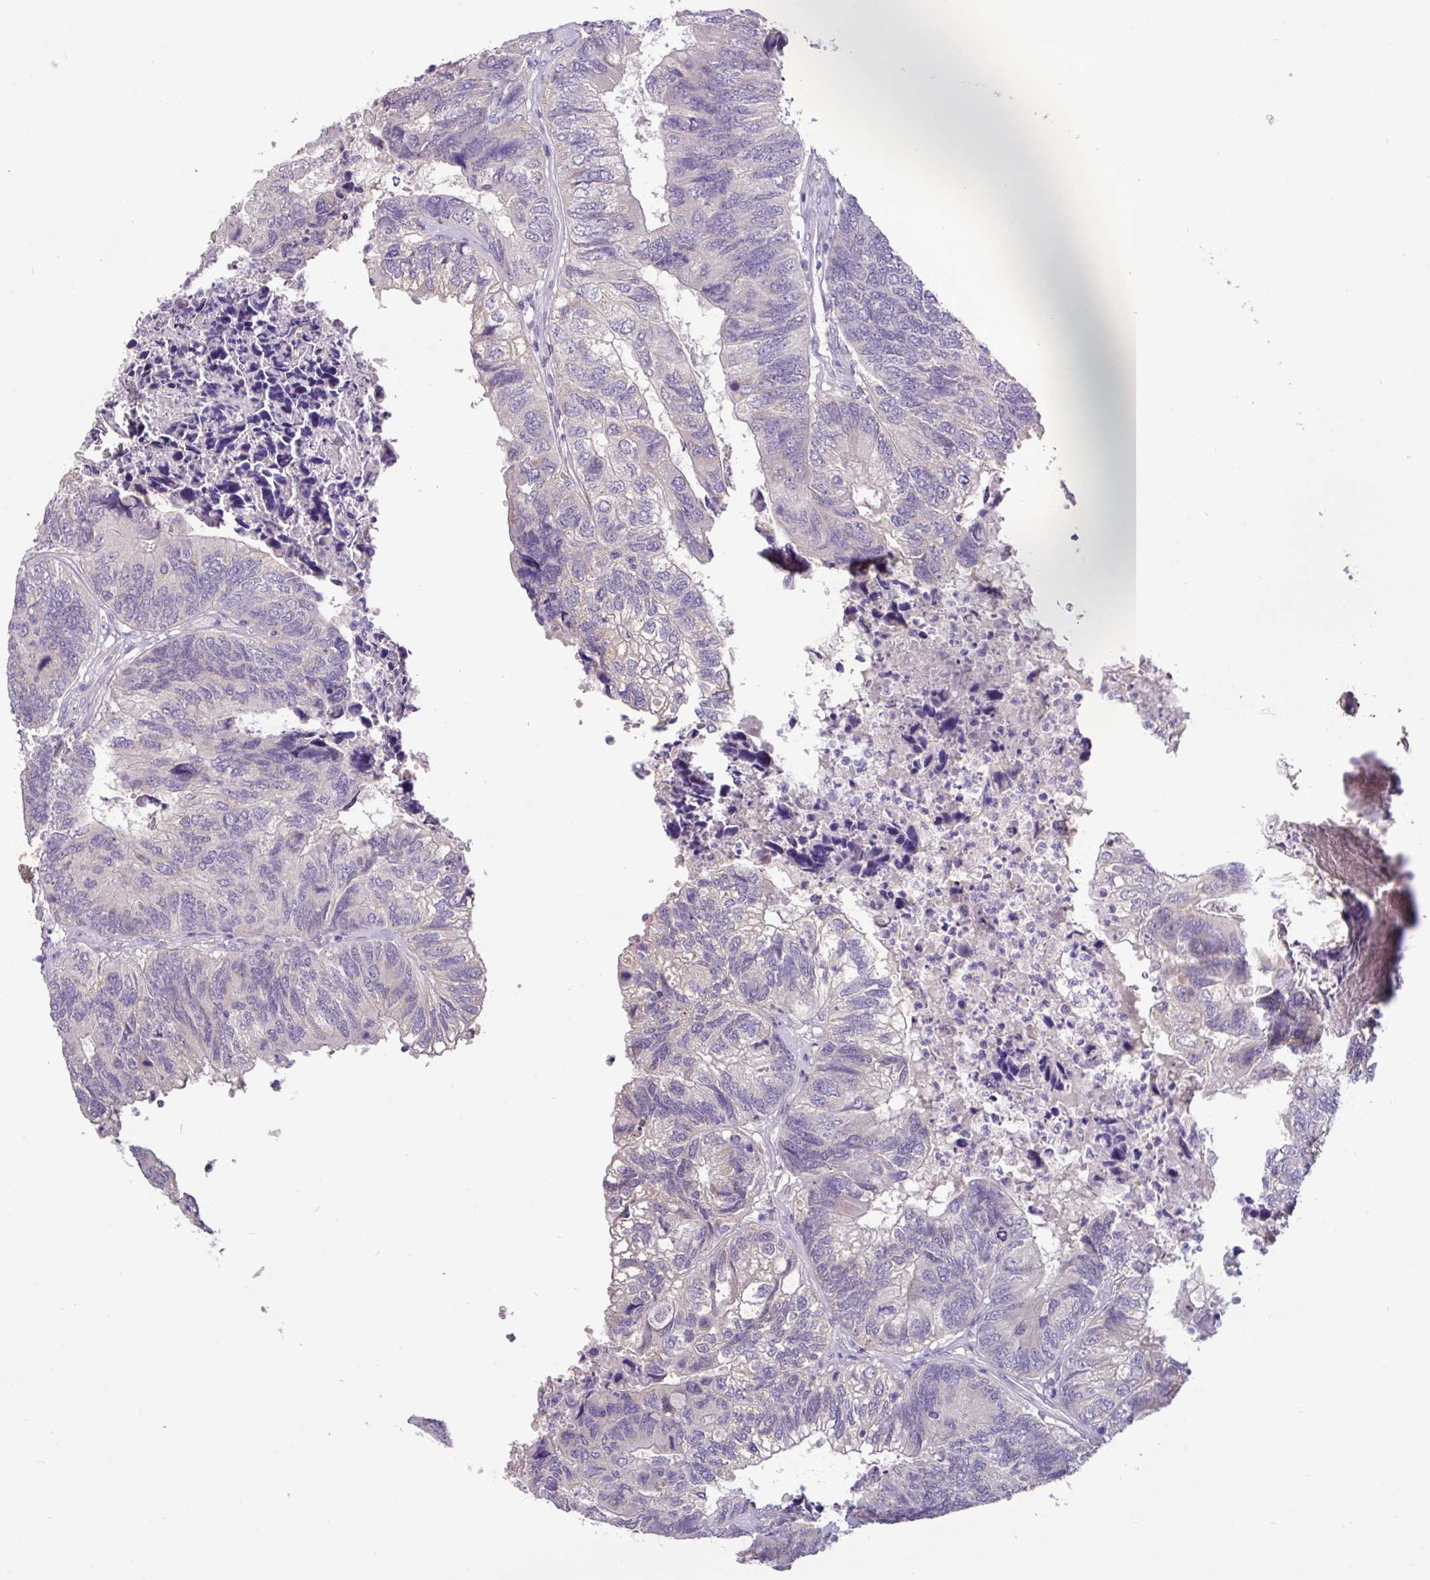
{"staining": {"intensity": "negative", "quantity": "none", "location": "none"}, "tissue": "colorectal cancer", "cell_type": "Tumor cells", "image_type": "cancer", "snomed": [{"axis": "morphology", "description": "Adenocarcinoma, NOS"}, {"axis": "topography", "description": "Colon"}], "caption": "There is no significant positivity in tumor cells of colorectal cancer.", "gene": "PAX8", "patient": {"sex": "female", "age": 67}}